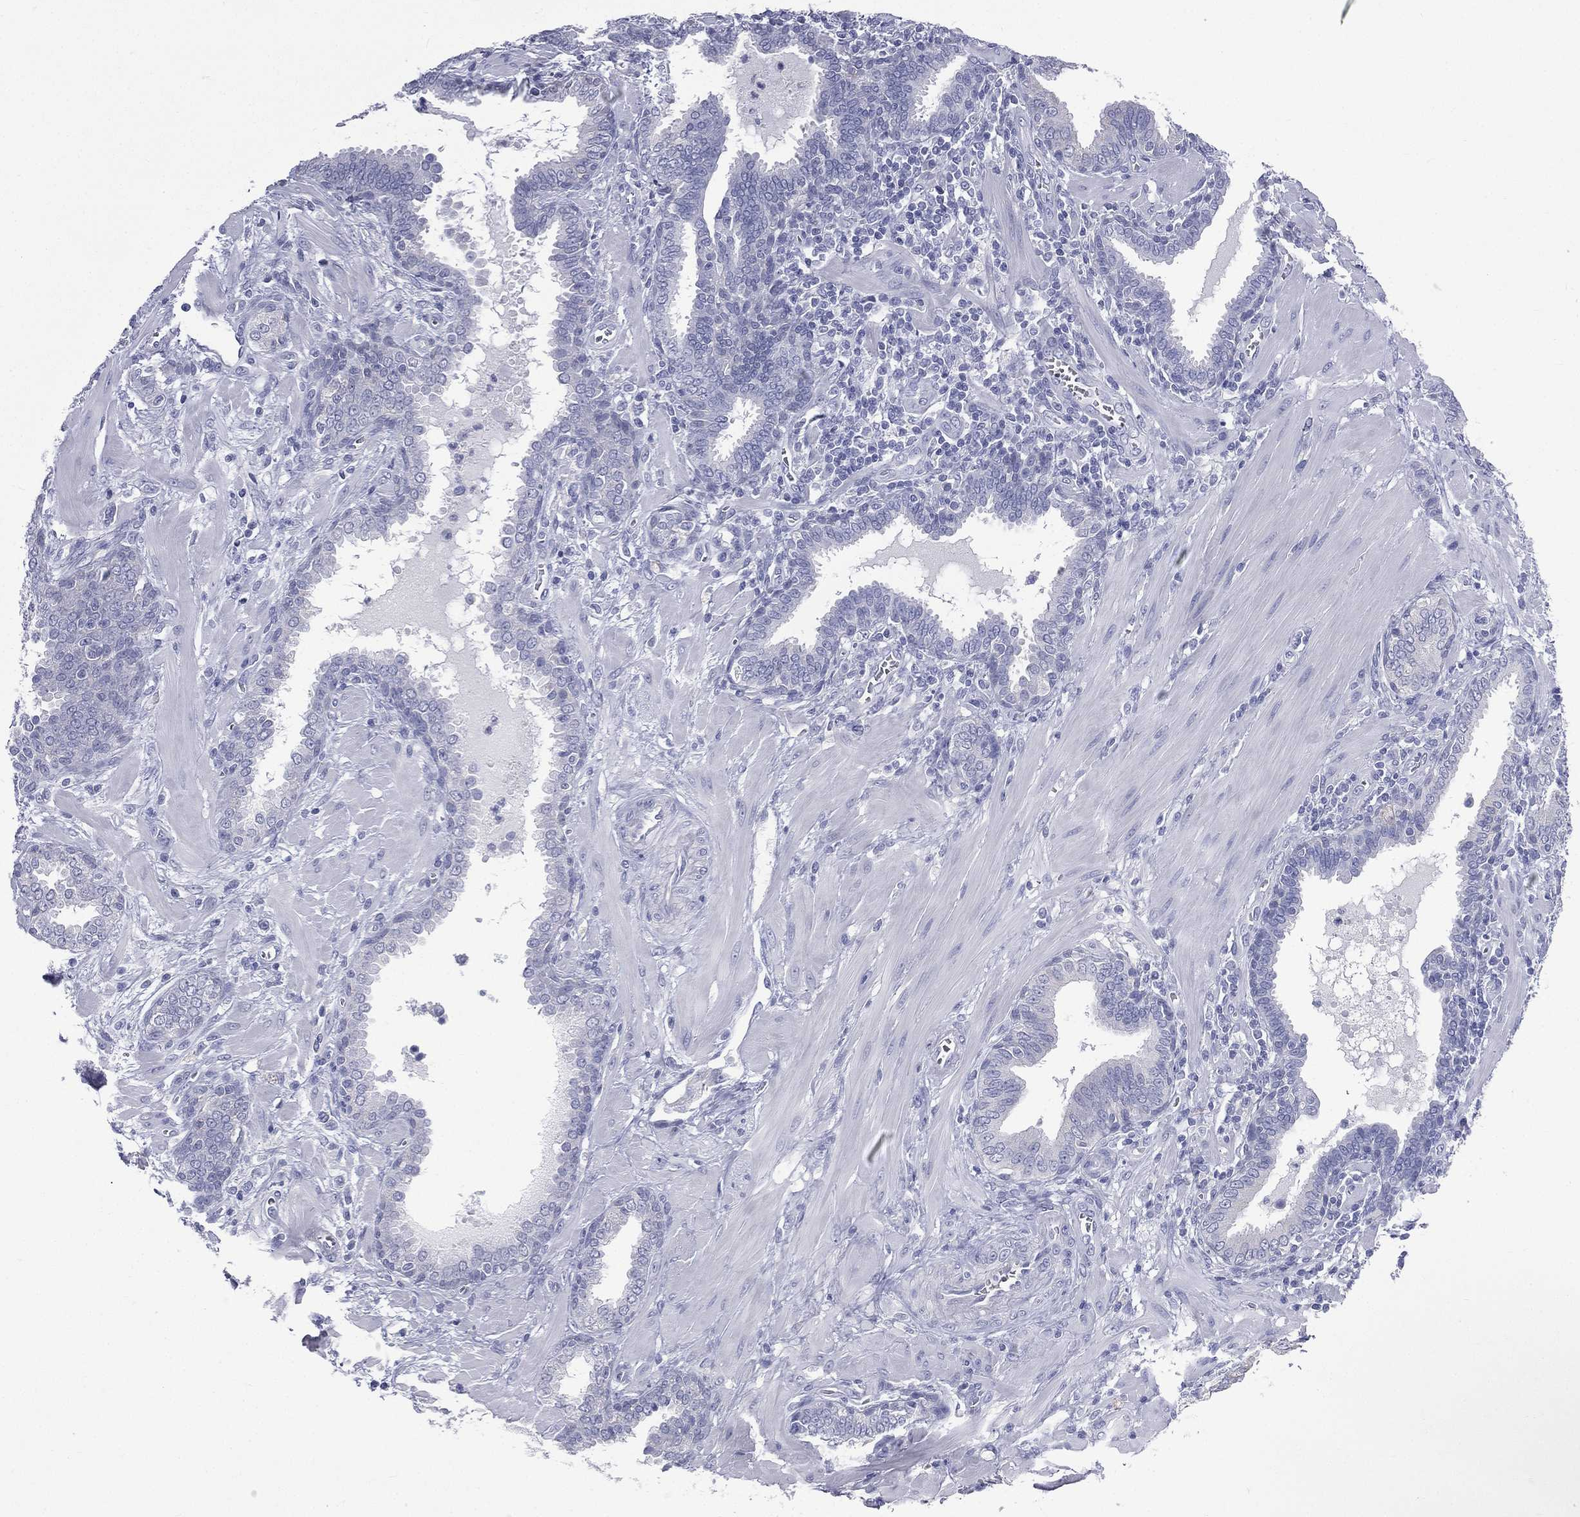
{"staining": {"intensity": "negative", "quantity": "none", "location": "none"}, "tissue": "prostate cancer", "cell_type": "Tumor cells", "image_type": "cancer", "snomed": [{"axis": "morphology", "description": "Adenocarcinoma, NOS"}, {"axis": "topography", "description": "Prostate"}], "caption": "Prostate cancer was stained to show a protein in brown. There is no significant expression in tumor cells.", "gene": "CES2", "patient": {"sex": "male", "age": 57}}